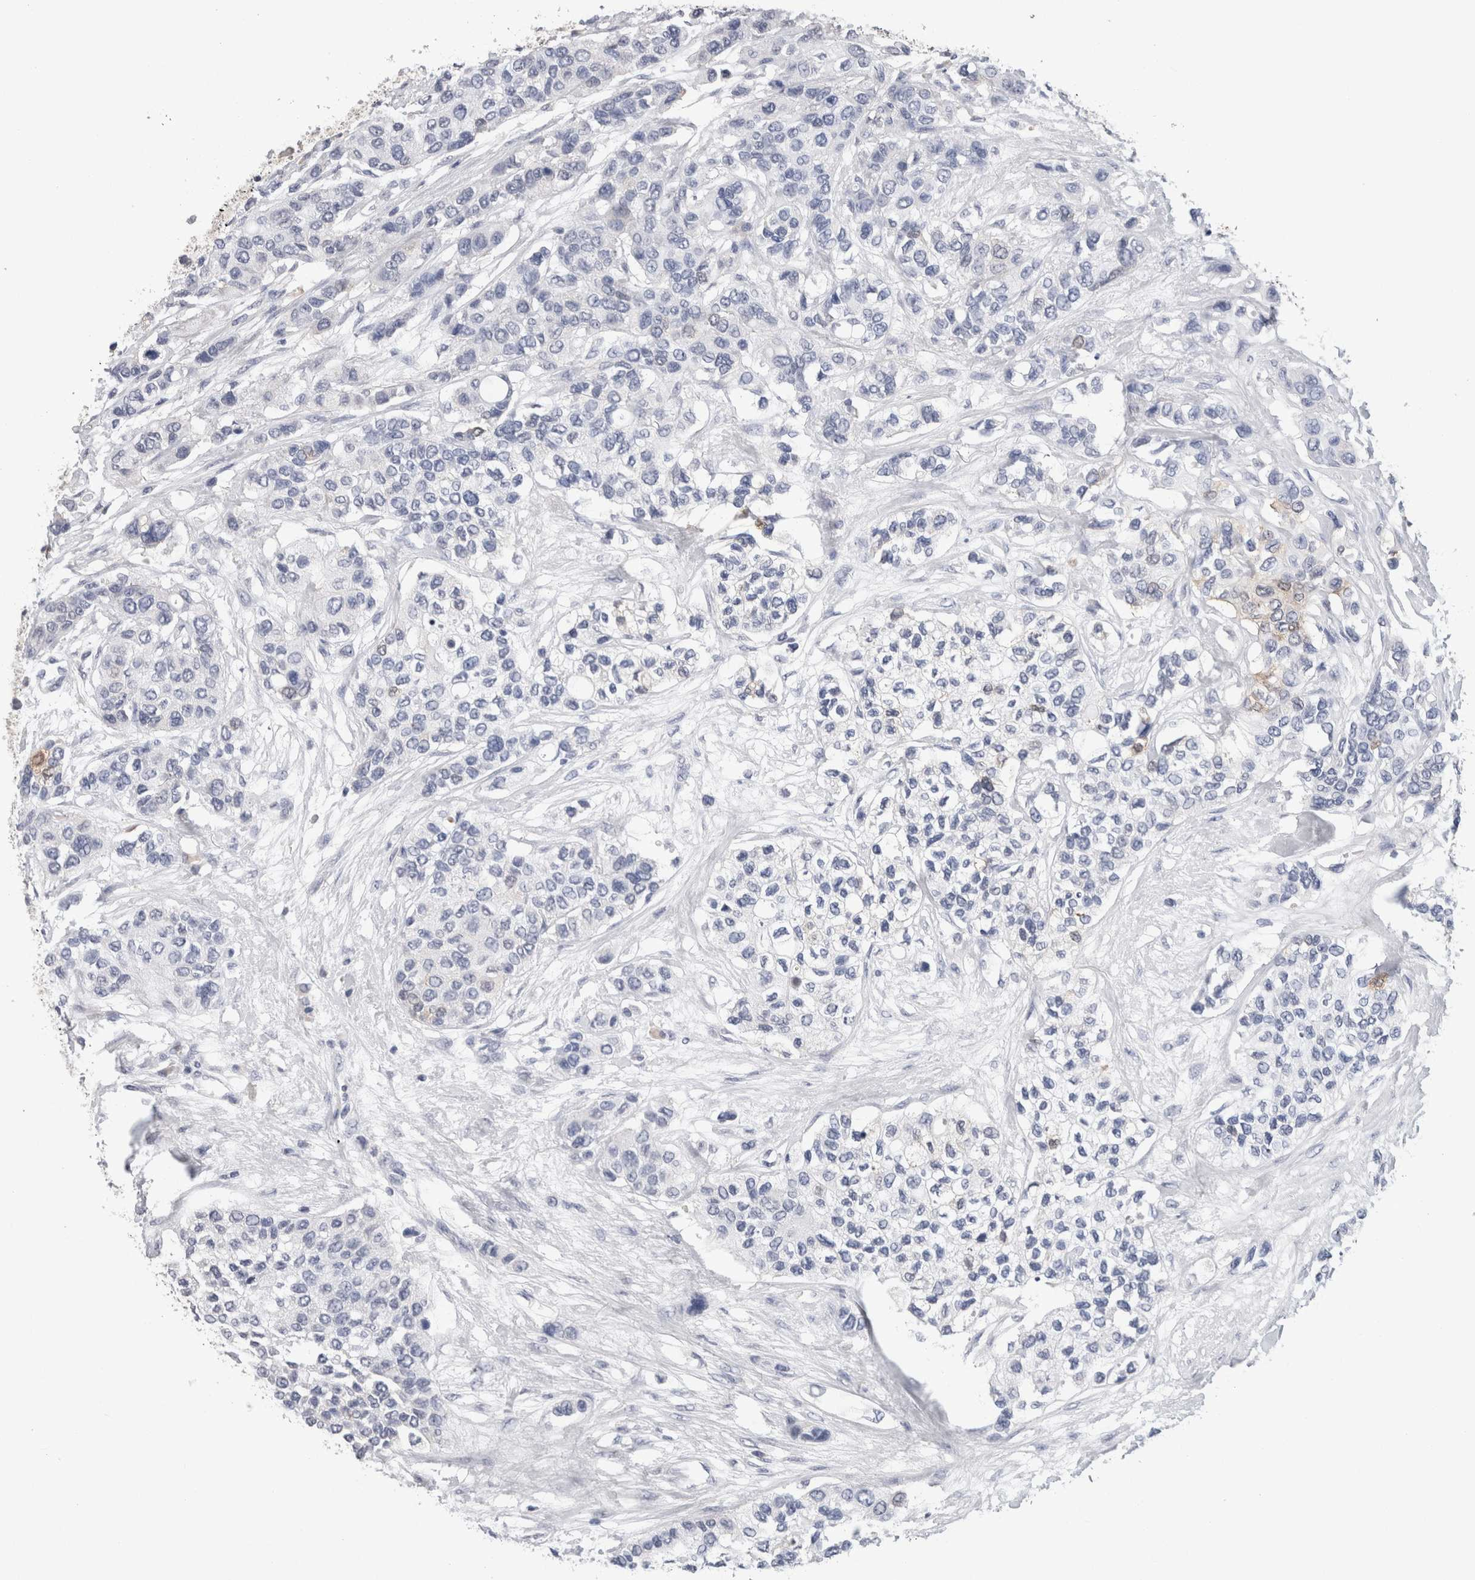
{"staining": {"intensity": "negative", "quantity": "none", "location": "none"}, "tissue": "urothelial cancer", "cell_type": "Tumor cells", "image_type": "cancer", "snomed": [{"axis": "morphology", "description": "Urothelial carcinoma, High grade"}, {"axis": "topography", "description": "Urinary bladder"}], "caption": "Immunohistochemistry (IHC) of human urothelial carcinoma (high-grade) shows no staining in tumor cells.", "gene": "FABP4", "patient": {"sex": "female", "age": 56}}